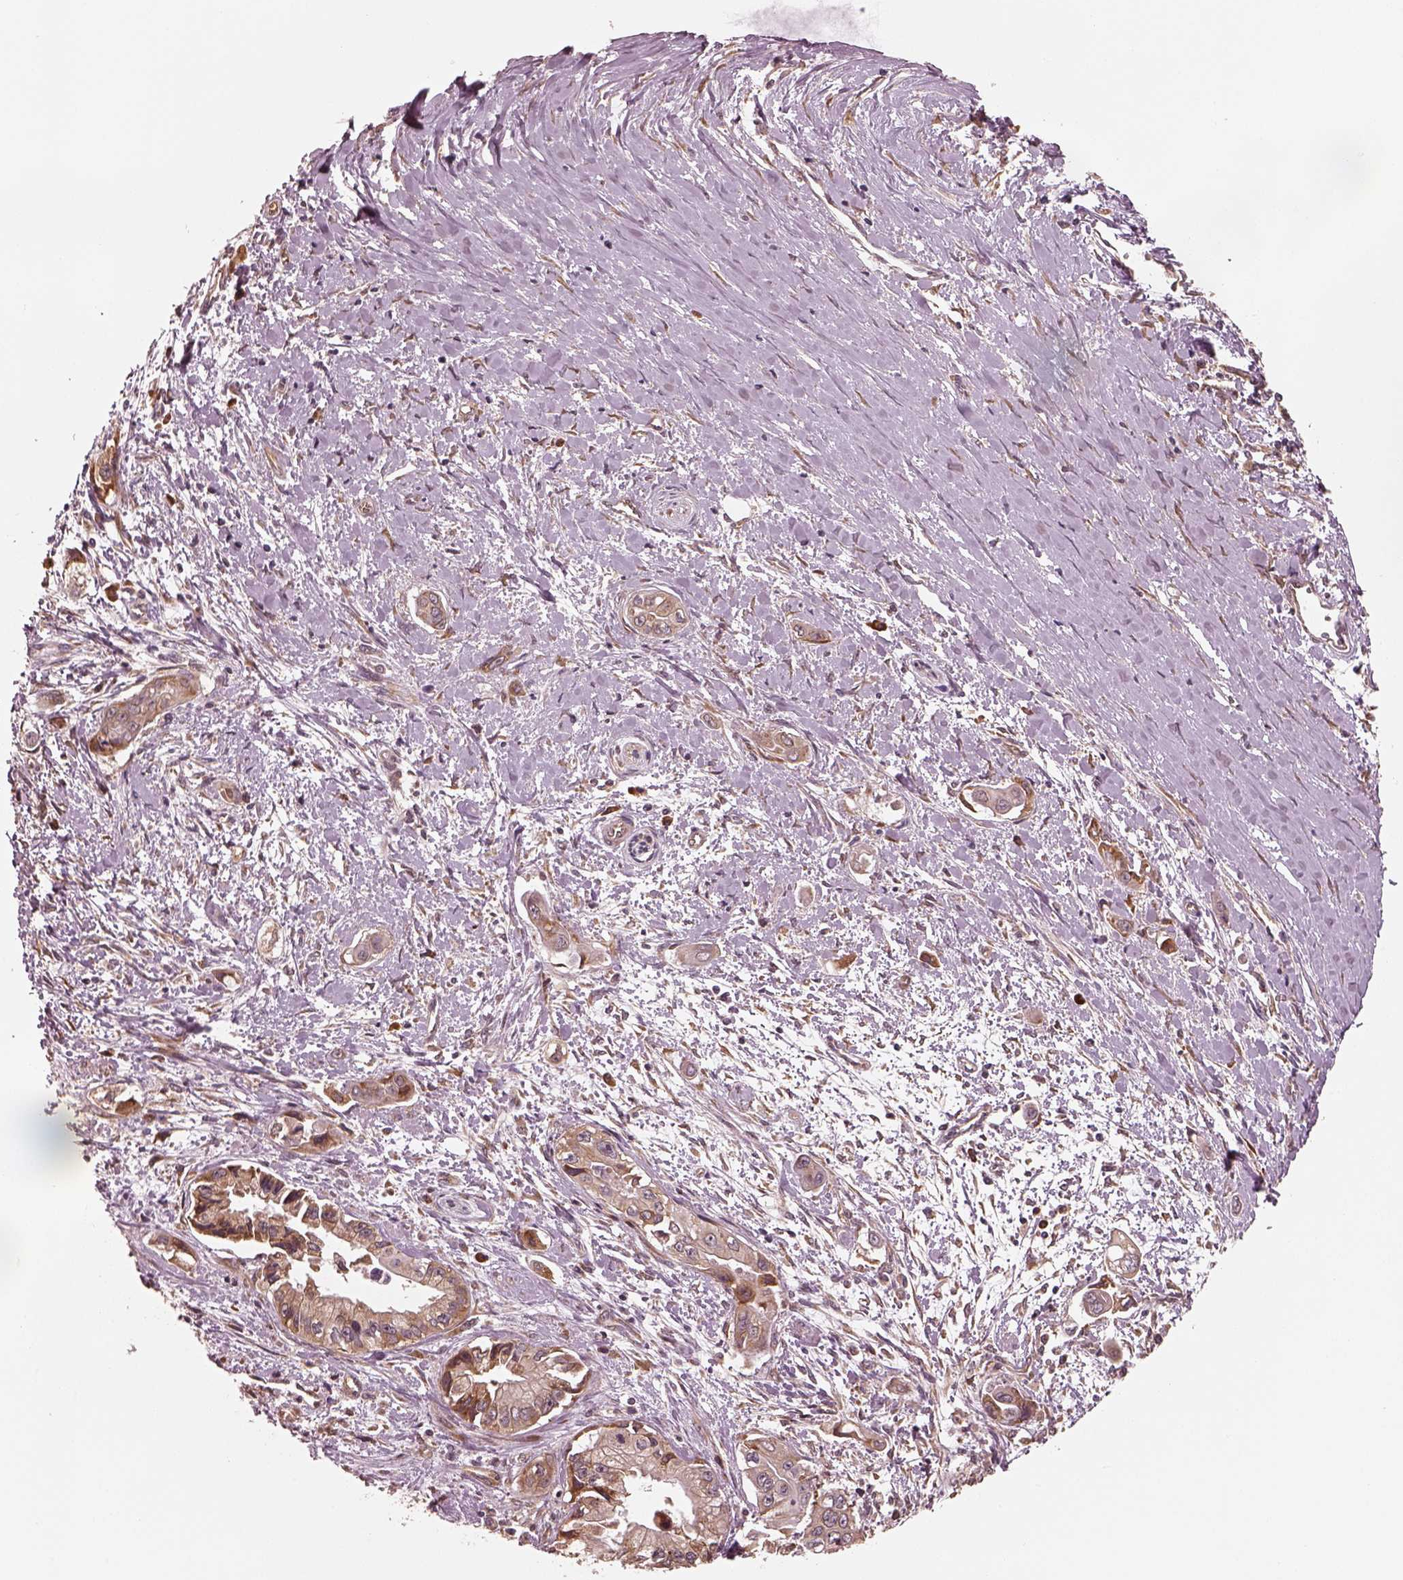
{"staining": {"intensity": "moderate", "quantity": ">75%", "location": "cytoplasmic/membranous"}, "tissue": "pancreatic cancer", "cell_type": "Tumor cells", "image_type": "cancer", "snomed": [{"axis": "morphology", "description": "Adenocarcinoma, NOS"}, {"axis": "topography", "description": "Pancreas"}], "caption": "Moderate cytoplasmic/membranous protein expression is seen in about >75% of tumor cells in pancreatic adenocarcinoma. (DAB (3,3'-diaminobenzidine) IHC, brown staining for protein, blue staining for nuclei).", "gene": "RPS5", "patient": {"sex": "male", "age": 60}}